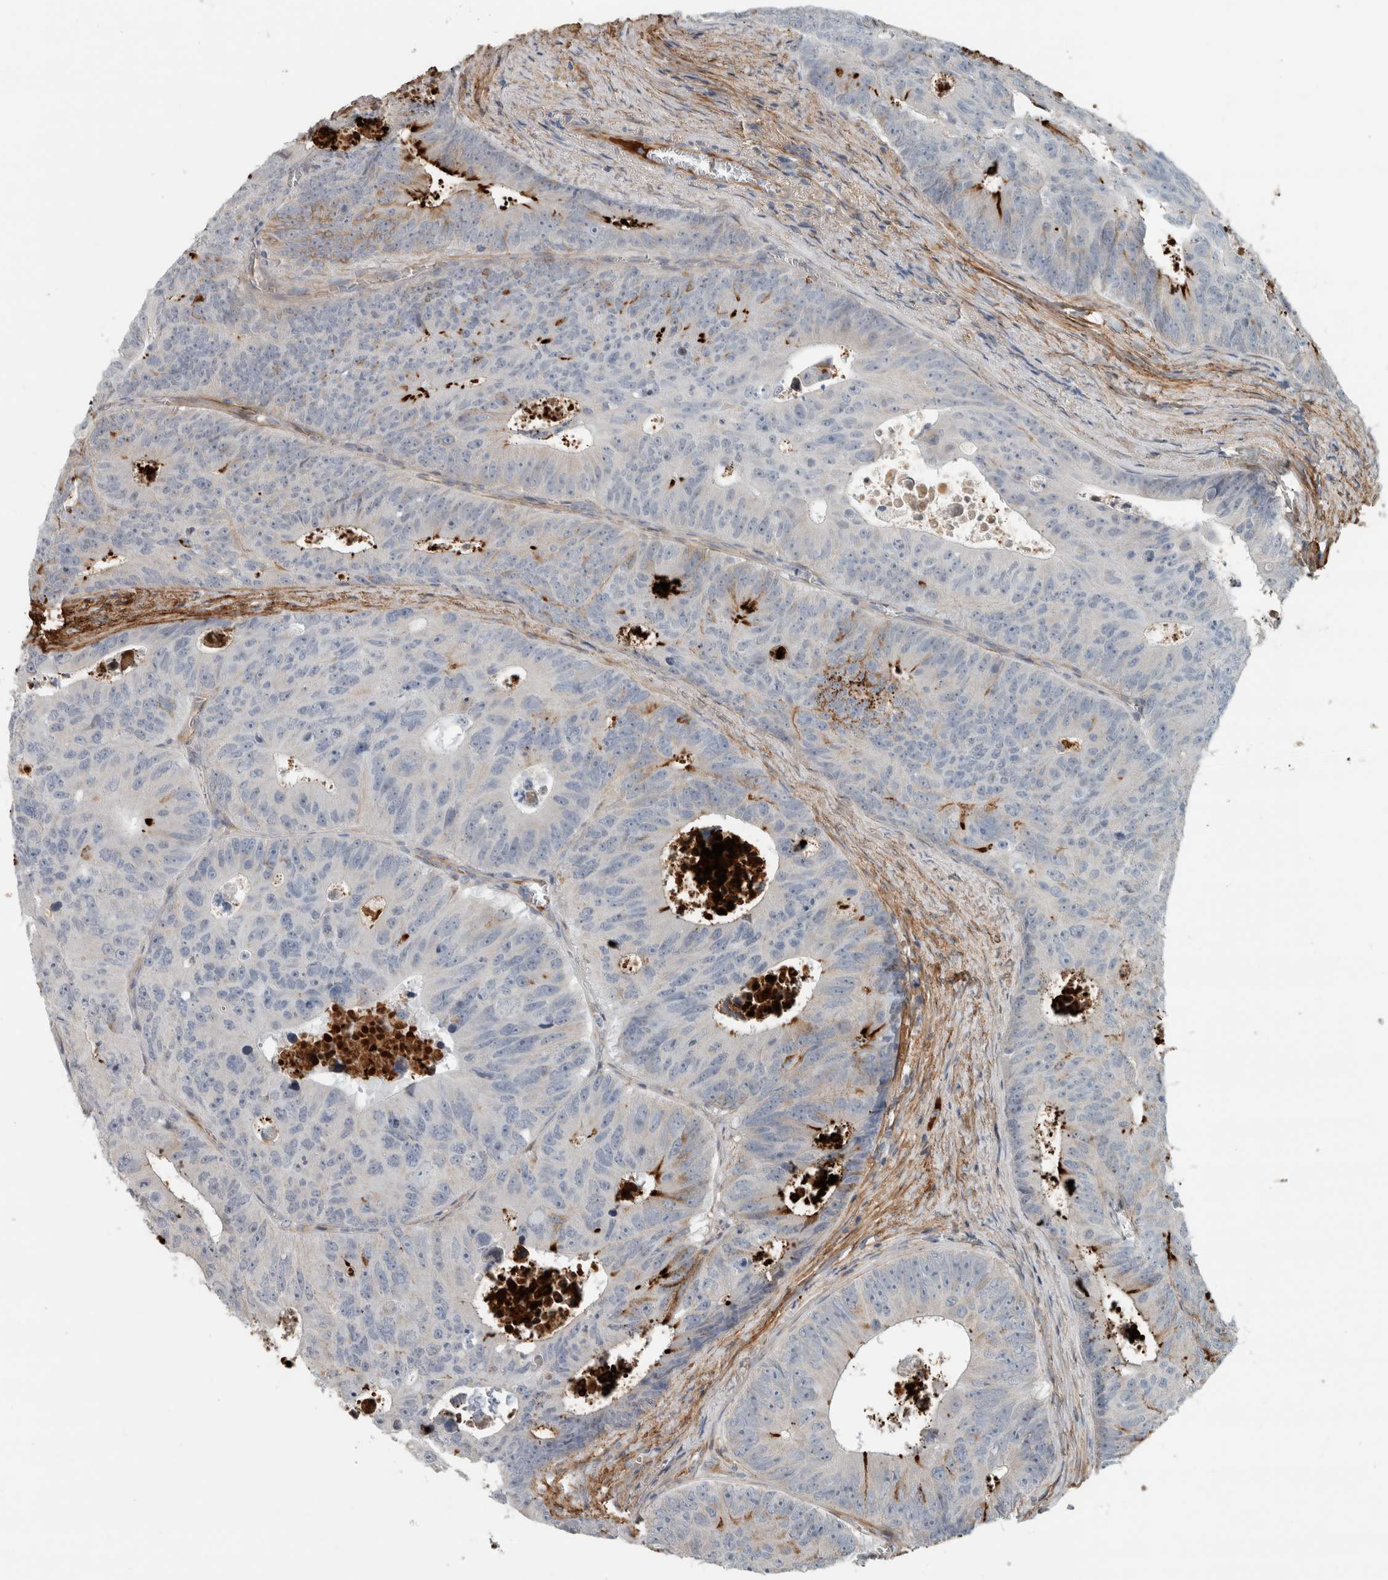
{"staining": {"intensity": "moderate", "quantity": "<25%", "location": "cytoplasmic/membranous"}, "tissue": "colorectal cancer", "cell_type": "Tumor cells", "image_type": "cancer", "snomed": [{"axis": "morphology", "description": "Adenocarcinoma, NOS"}, {"axis": "topography", "description": "Colon"}], "caption": "A high-resolution photomicrograph shows immunohistochemistry (IHC) staining of adenocarcinoma (colorectal), which reveals moderate cytoplasmic/membranous positivity in about <25% of tumor cells.", "gene": "FN1", "patient": {"sex": "male", "age": 87}}